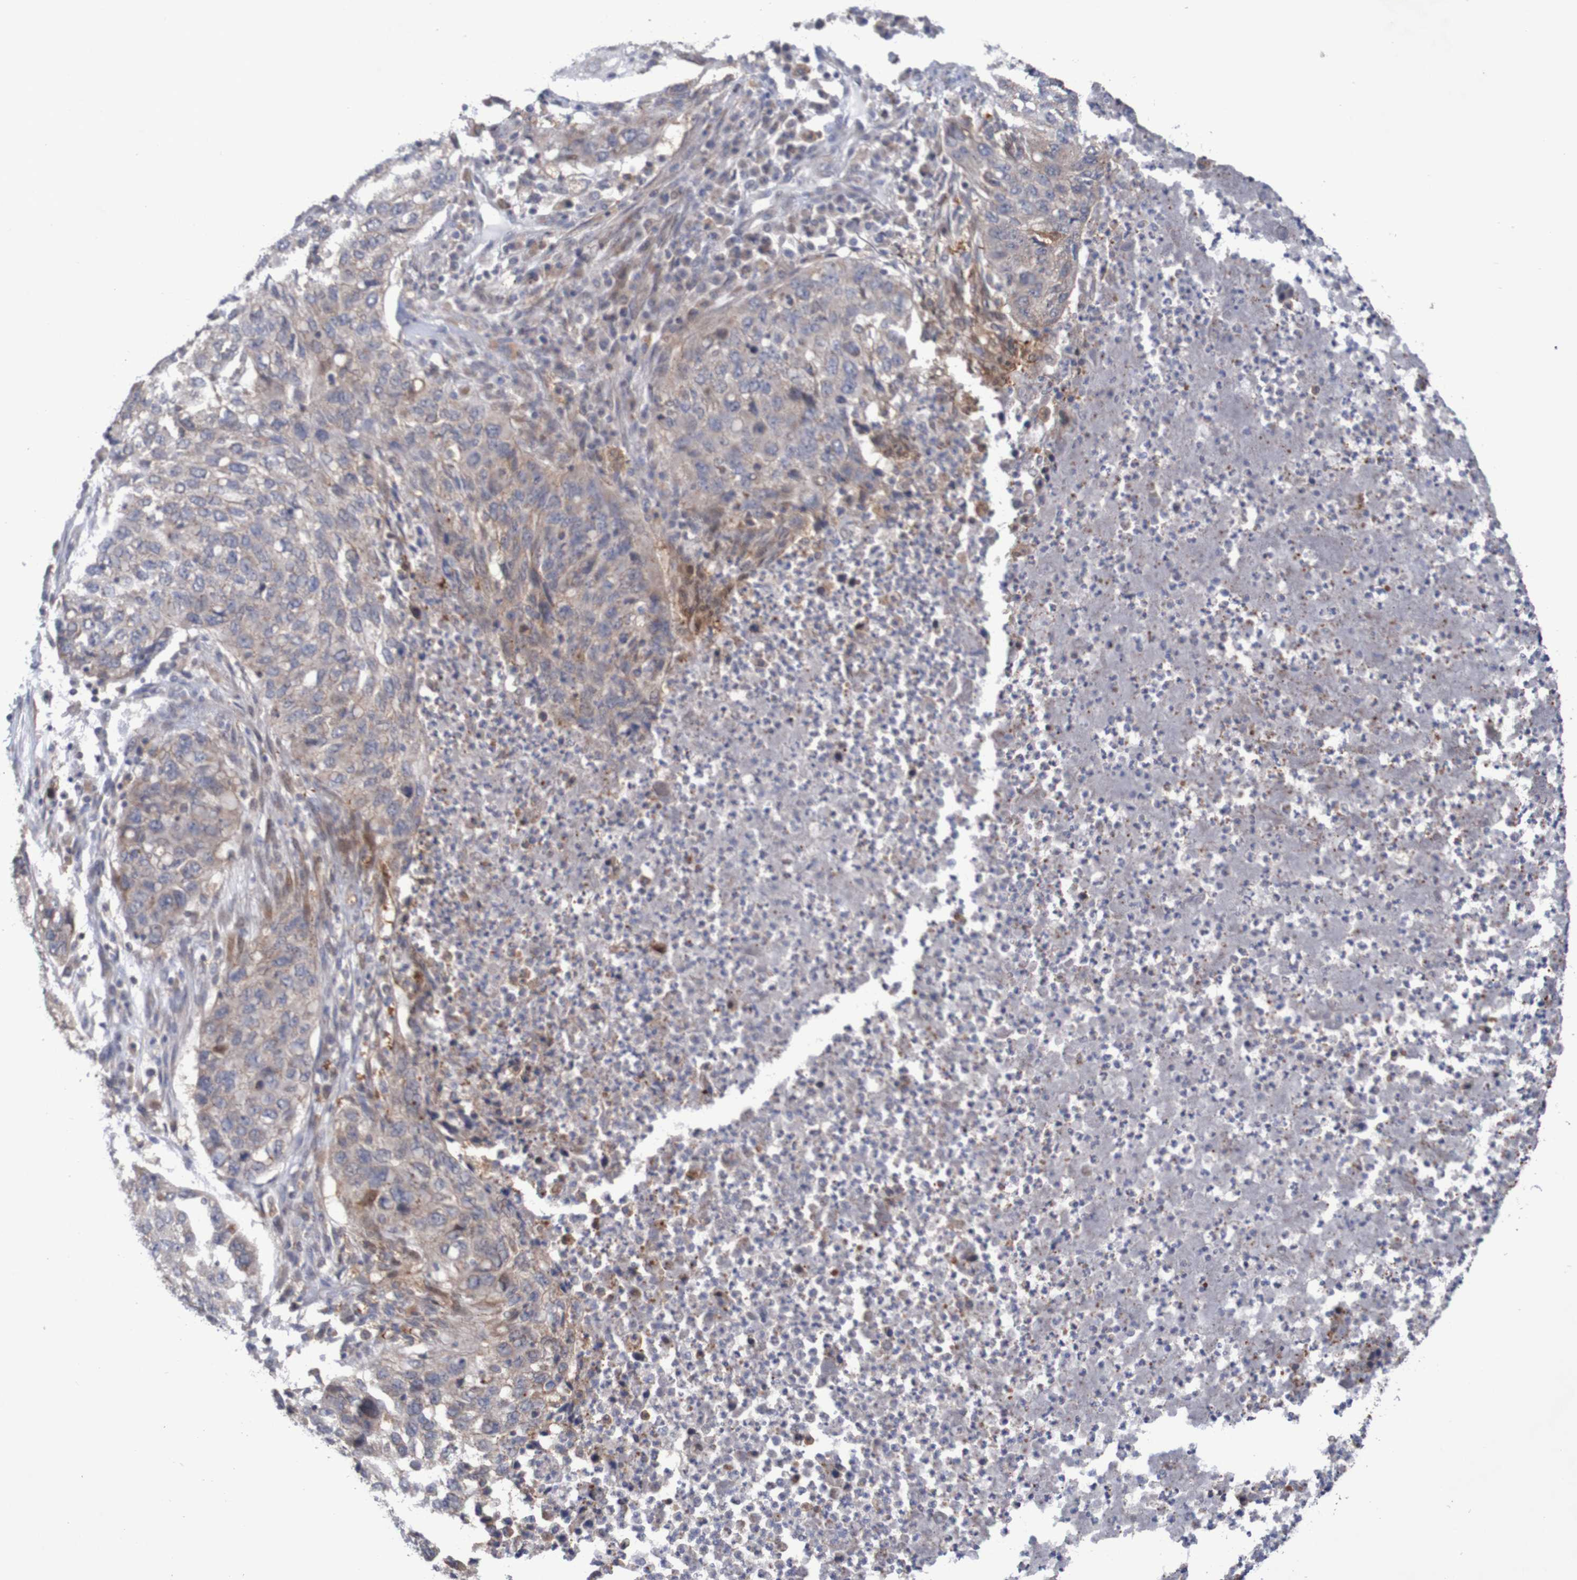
{"staining": {"intensity": "moderate", "quantity": "25%-75%", "location": "cytoplasmic/membranous"}, "tissue": "lung cancer", "cell_type": "Tumor cells", "image_type": "cancer", "snomed": [{"axis": "morphology", "description": "Squamous cell carcinoma, NOS"}, {"axis": "topography", "description": "Lung"}], "caption": "This photomicrograph reveals squamous cell carcinoma (lung) stained with IHC to label a protein in brown. The cytoplasmic/membranous of tumor cells show moderate positivity for the protein. Nuclei are counter-stained blue.", "gene": "C3orf18", "patient": {"sex": "female", "age": 63}}